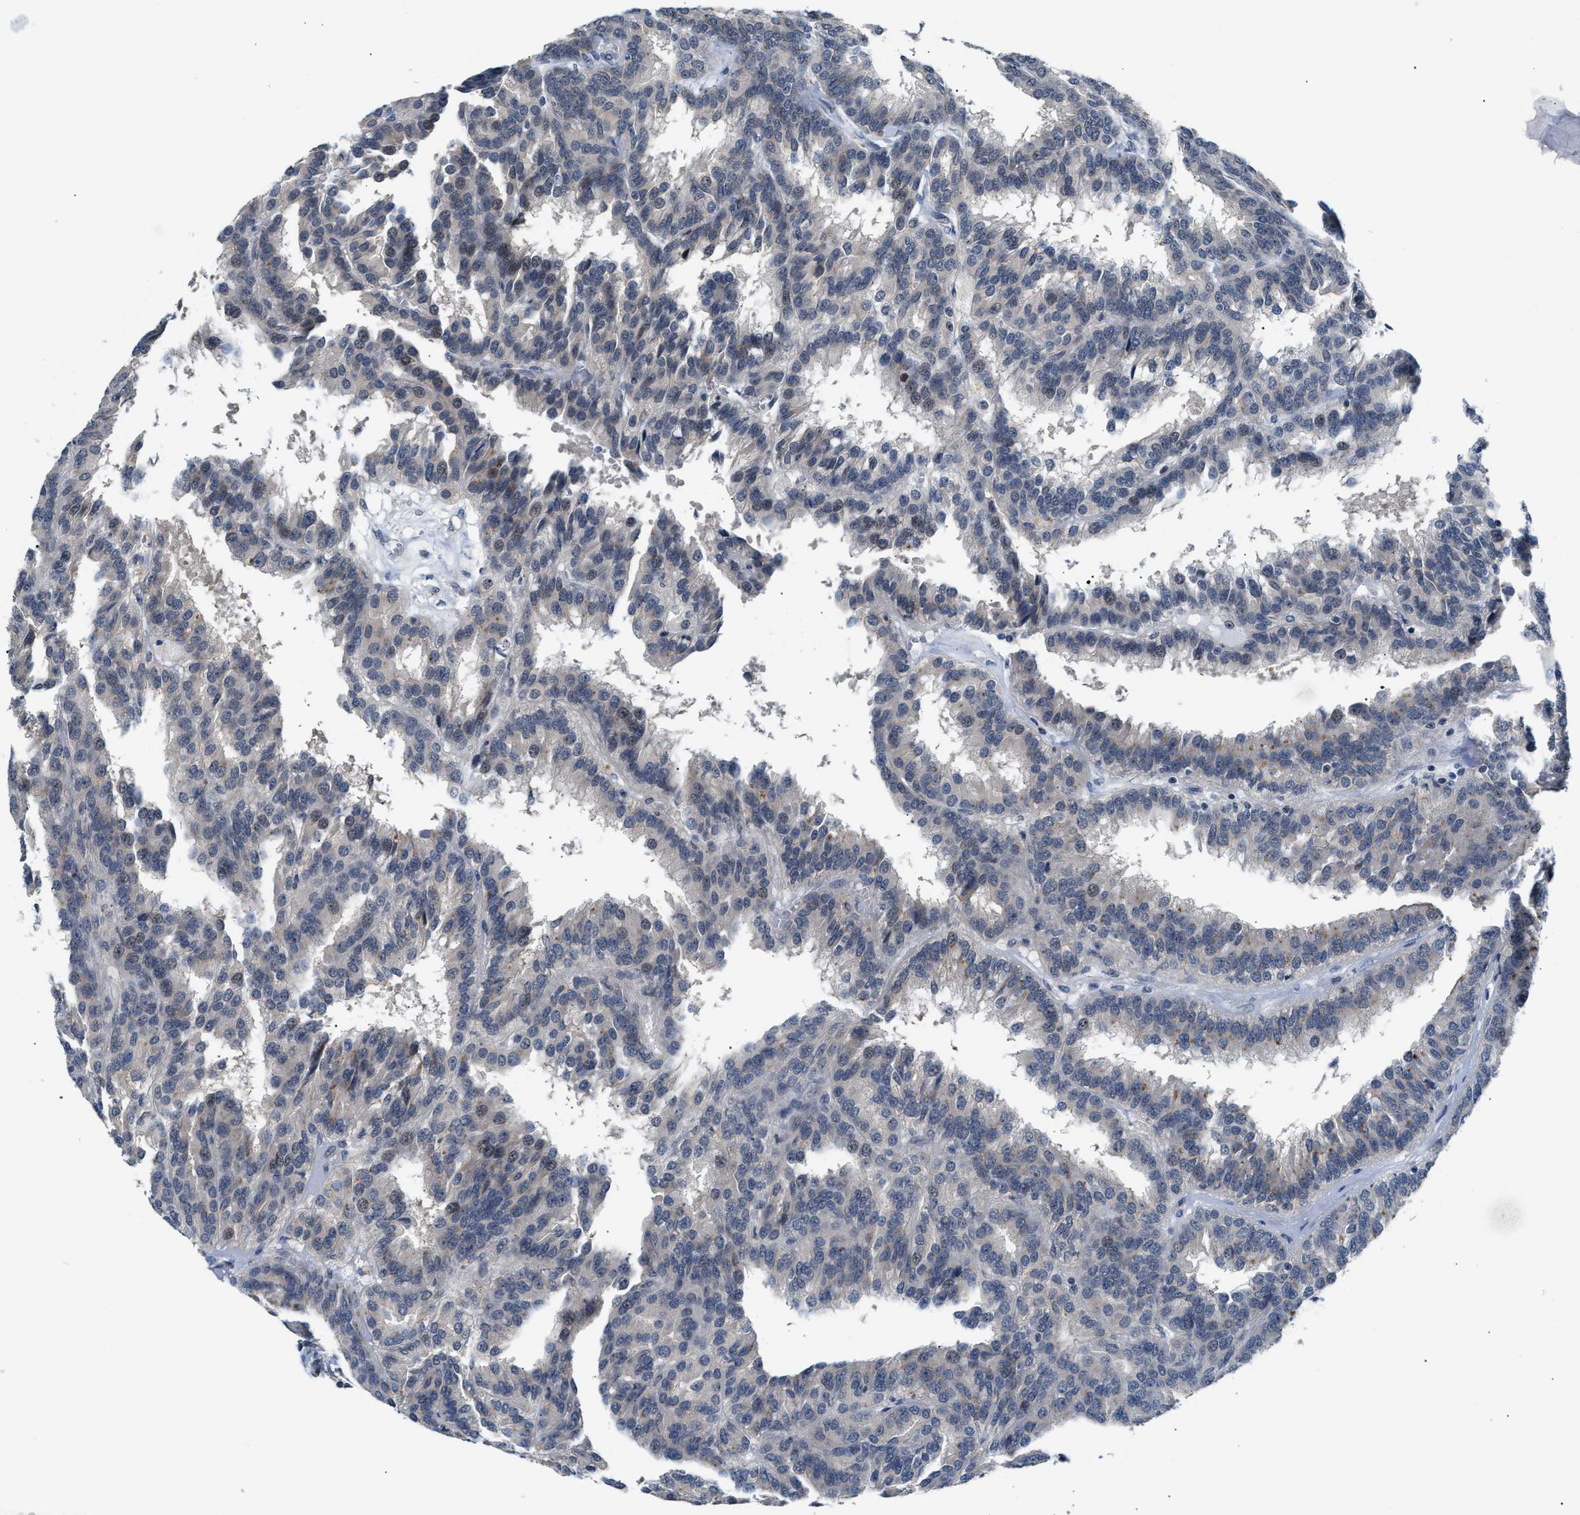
{"staining": {"intensity": "negative", "quantity": "none", "location": "none"}, "tissue": "renal cancer", "cell_type": "Tumor cells", "image_type": "cancer", "snomed": [{"axis": "morphology", "description": "Adenocarcinoma, NOS"}, {"axis": "topography", "description": "Kidney"}], "caption": "High power microscopy photomicrograph of an IHC image of renal adenocarcinoma, revealing no significant expression in tumor cells.", "gene": "PPM1H", "patient": {"sex": "male", "age": 46}}